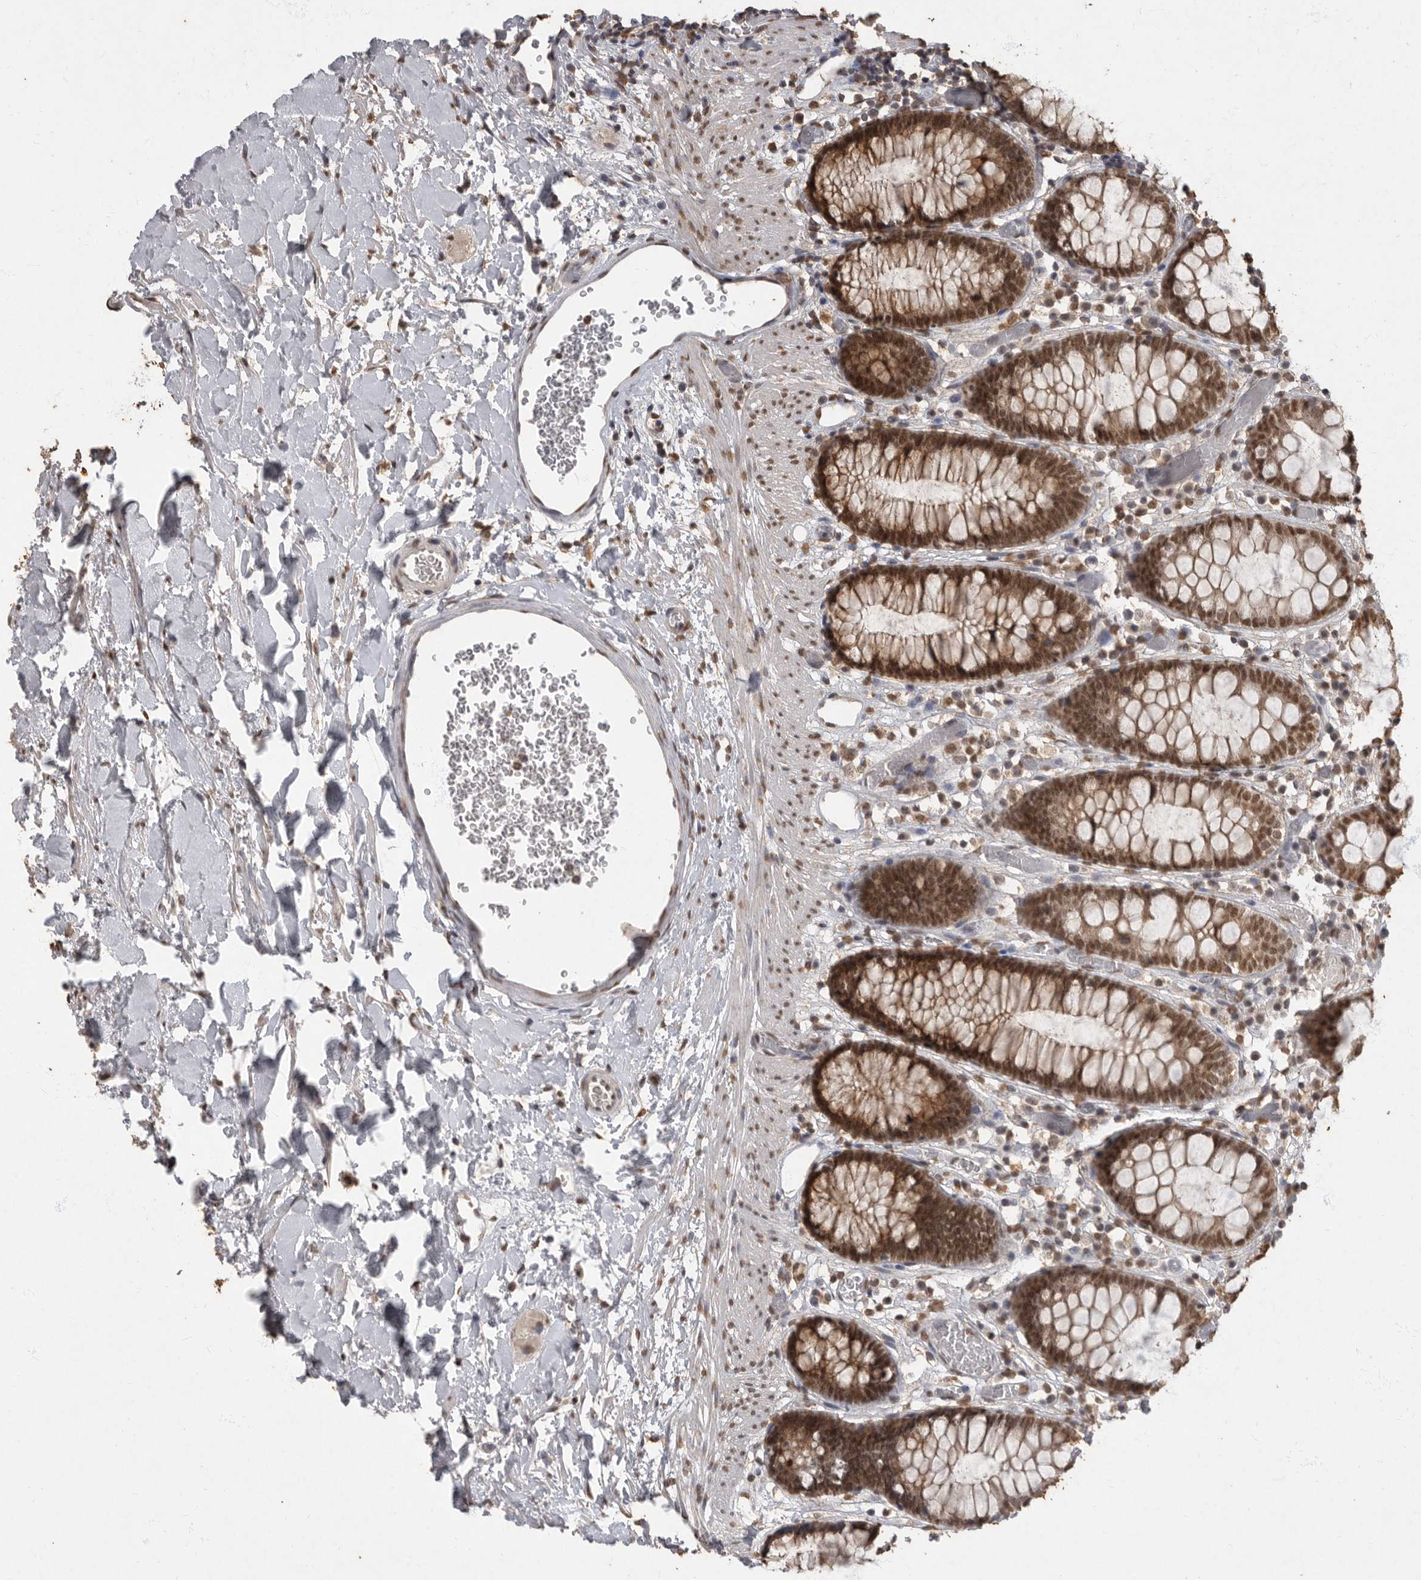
{"staining": {"intensity": "moderate", "quantity": ">75%", "location": "nuclear"}, "tissue": "colon", "cell_type": "Endothelial cells", "image_type": "normal", "snomed": [{"axis": "morphology", "description": "Normal tissue, NOS"}, {"axis": "topography", "description": "Colon"}], "caption": "The immunohistochemical stain shows moderate nuclear staining in endothelial cells of normal colon.", "gene": "NBL1", "patient": {"sex": "male", "age": 14}}